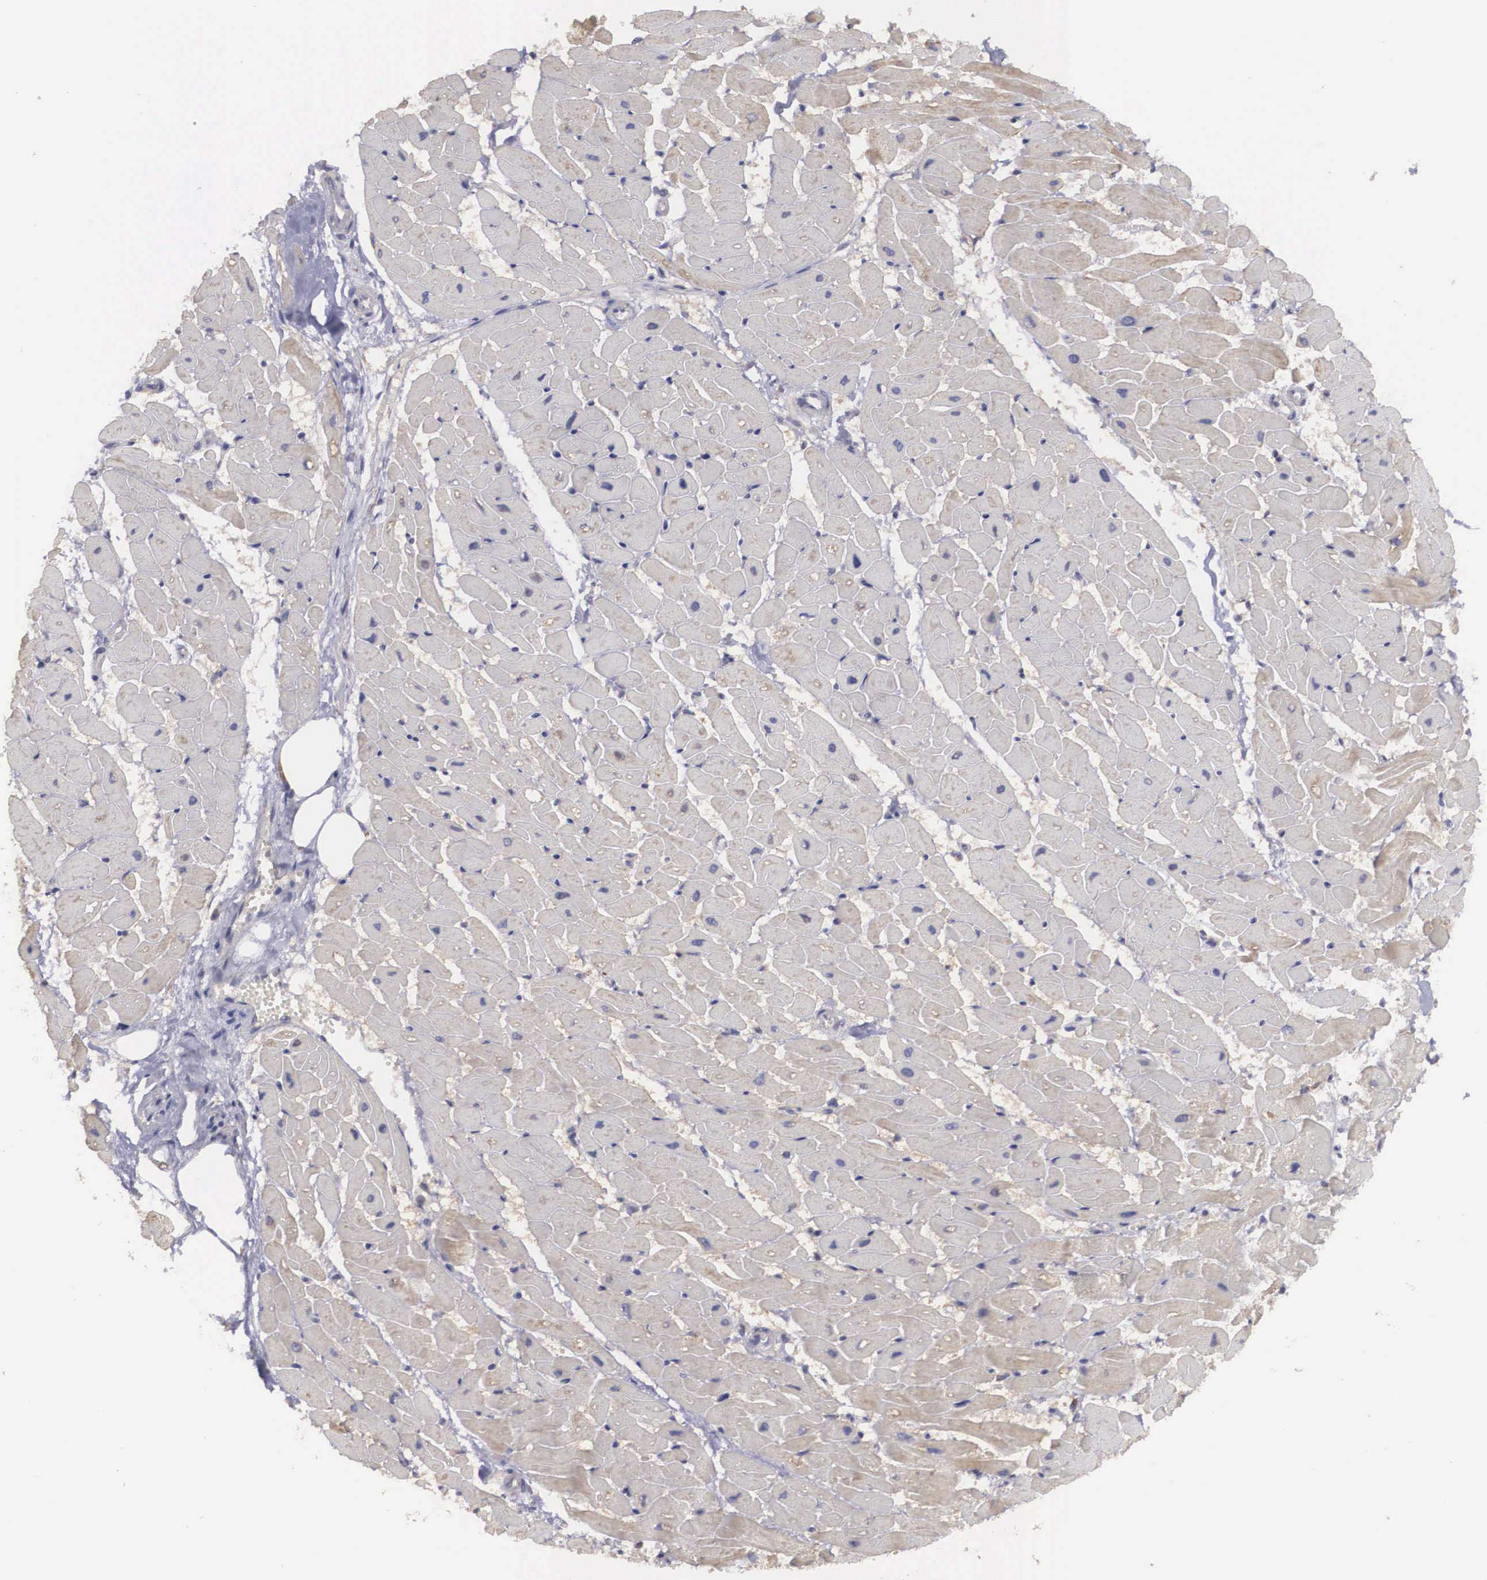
{"staining": {"intensity": "weak", "quantity": "25%-75%", "location": "cytoplasmic/membranous"}, "tissue": "heart muscle", "cell_type": "Cardiomyocytes", "image_type": "normal", "snomed": [{"axis": "morphology", "description": "Normal tissue, NOS"}, {"axis": "topography", "description": "Heart"}], "caption": "Protein analysis of normal heart muscle demonstrates weak cytoplasmic/membranous positivity in about 25%-75% of cardiomyocytes.", "gene": "NREP", "patient": {"sex": "female", "age": 19}}